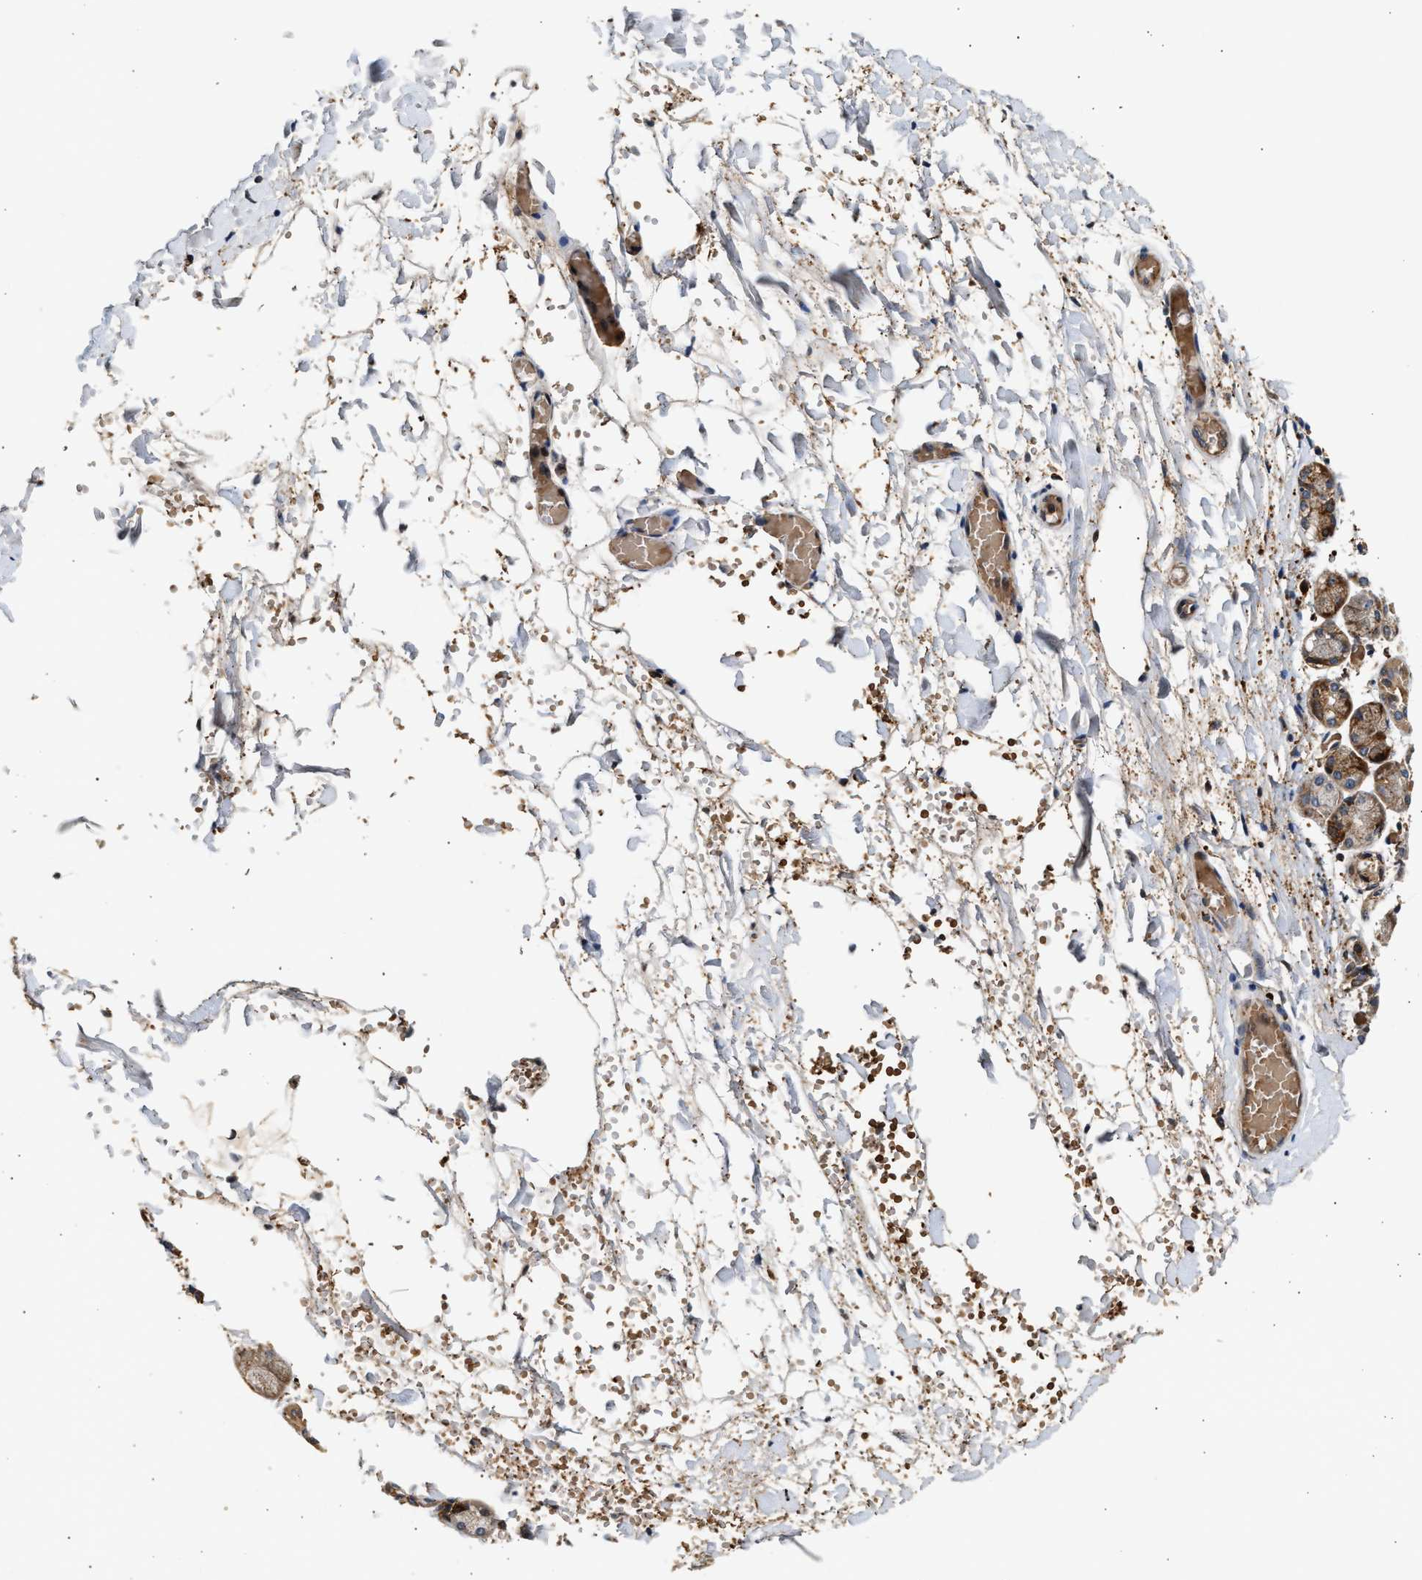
{"staining": {"intensity": "moderate", "quantity": "25%-75%", "location": "cytoplasmic/membranous"}, "tissue": "salivary gland", "cell_type": "Glandular cells", "image_type": "normal", "snomed": [{"axis": "morphology", "description": "Normal tissue, NOS"}, {"axis": "topography", "description": "Salivary gland"}], "caption": "High-magnification brightfield microscopy of unremarkable salivary gland stained with DAB (3,3'-diaminobenzidine) (brown) and counterstained with hematoxylin (blue). glandular cells exhibit moderate cytoplasmic/membranous staining is identified in approximately25%-75% of cells.", "gene": "PLD3", "patient": {"sex": "female", "age": 24}}